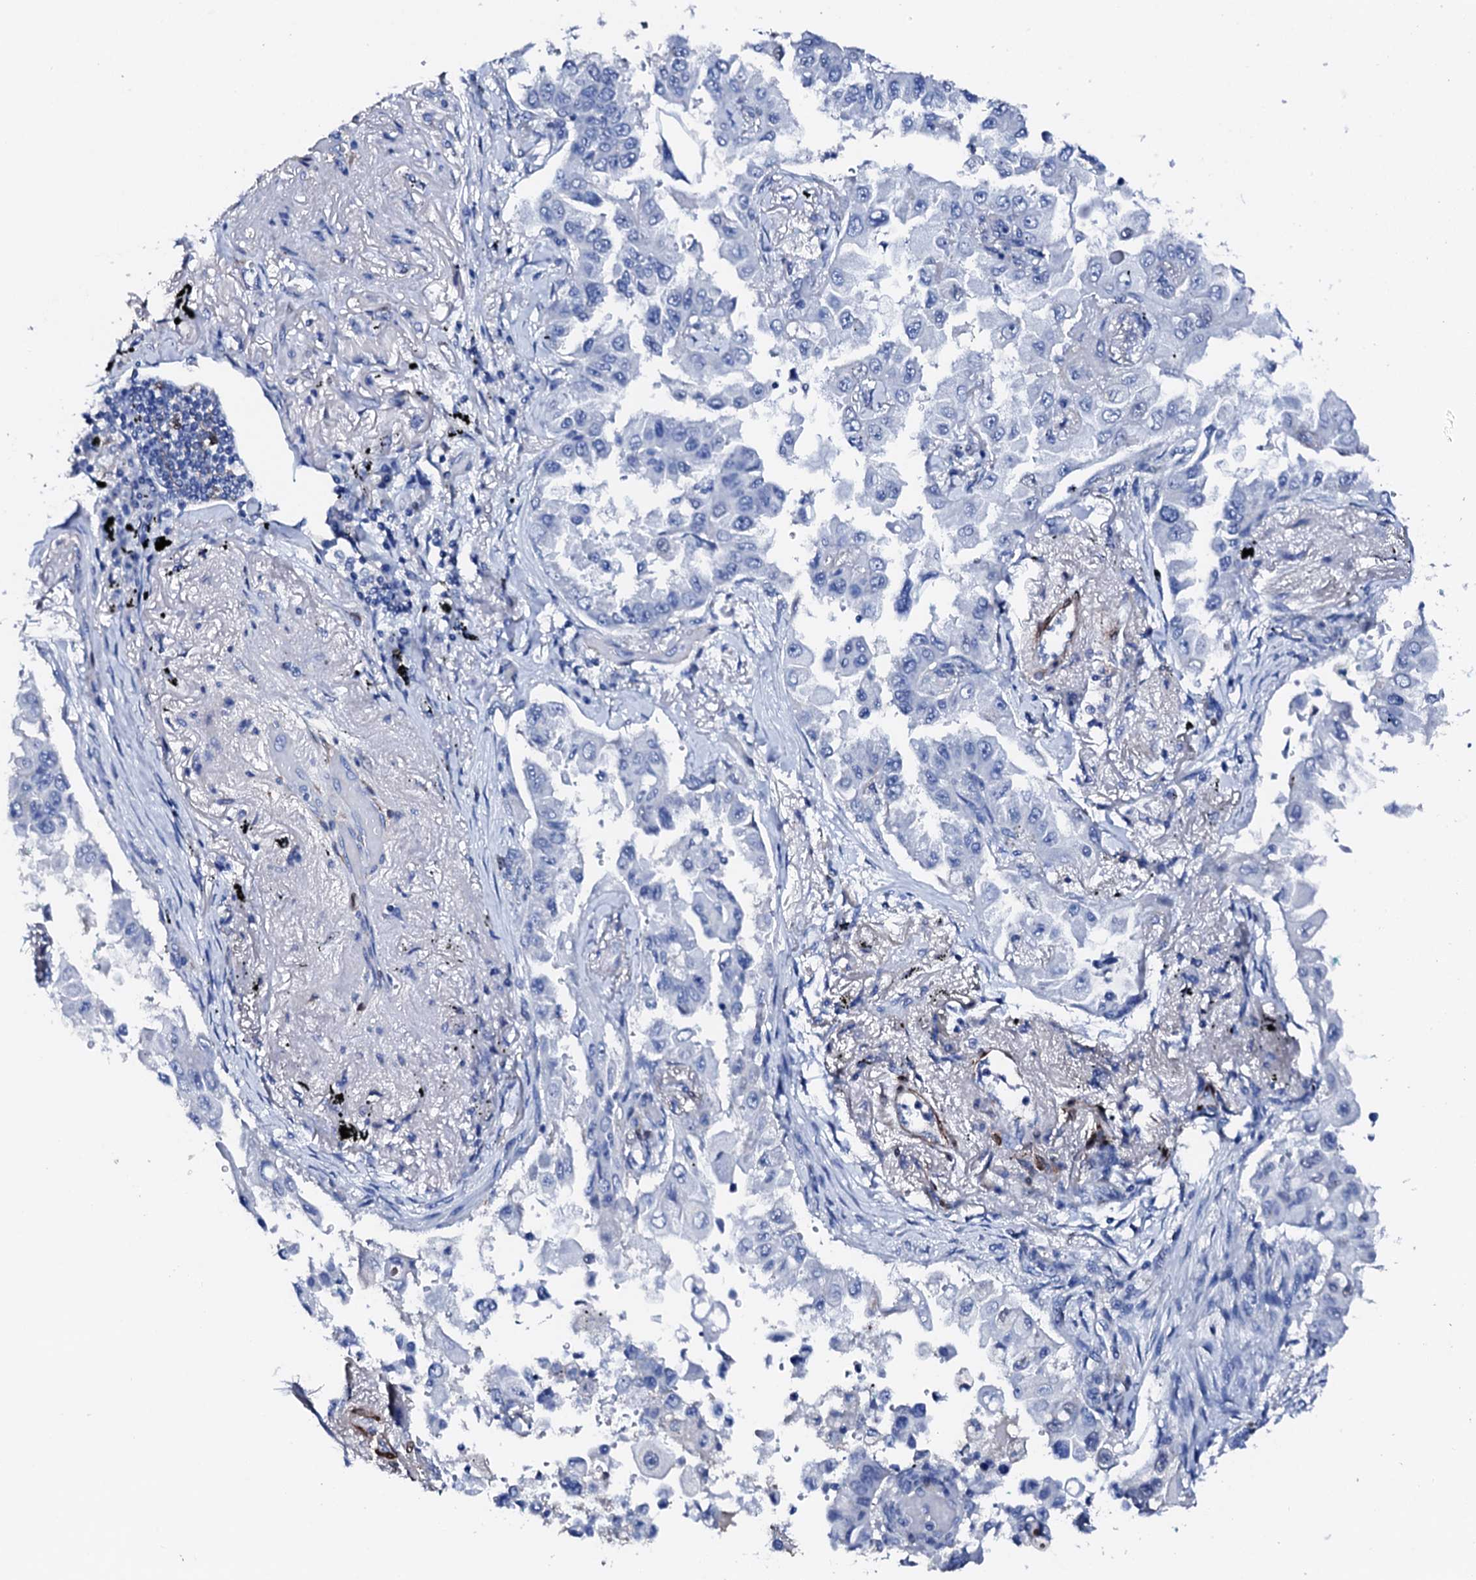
{"staining": {"intensity": "negative", "quantity": "none", "location": "none"}, "tissue": "lung cancer", "cell_type": "Tumor cells", "image_type": "cancer", "snomed": [{"axis": "morphology", "description": "Adenocarcinoma, NOS"}, {"axis": "topography", "description": "Lung"}], "caption": "This is an immunohistochemistry (IHC) histopathology image of human lung cancer (adenocarcinoma). There is no staining in tumor cells.", "gene": "NRIP2", "patient": {"sex": "female", "age": 67}}